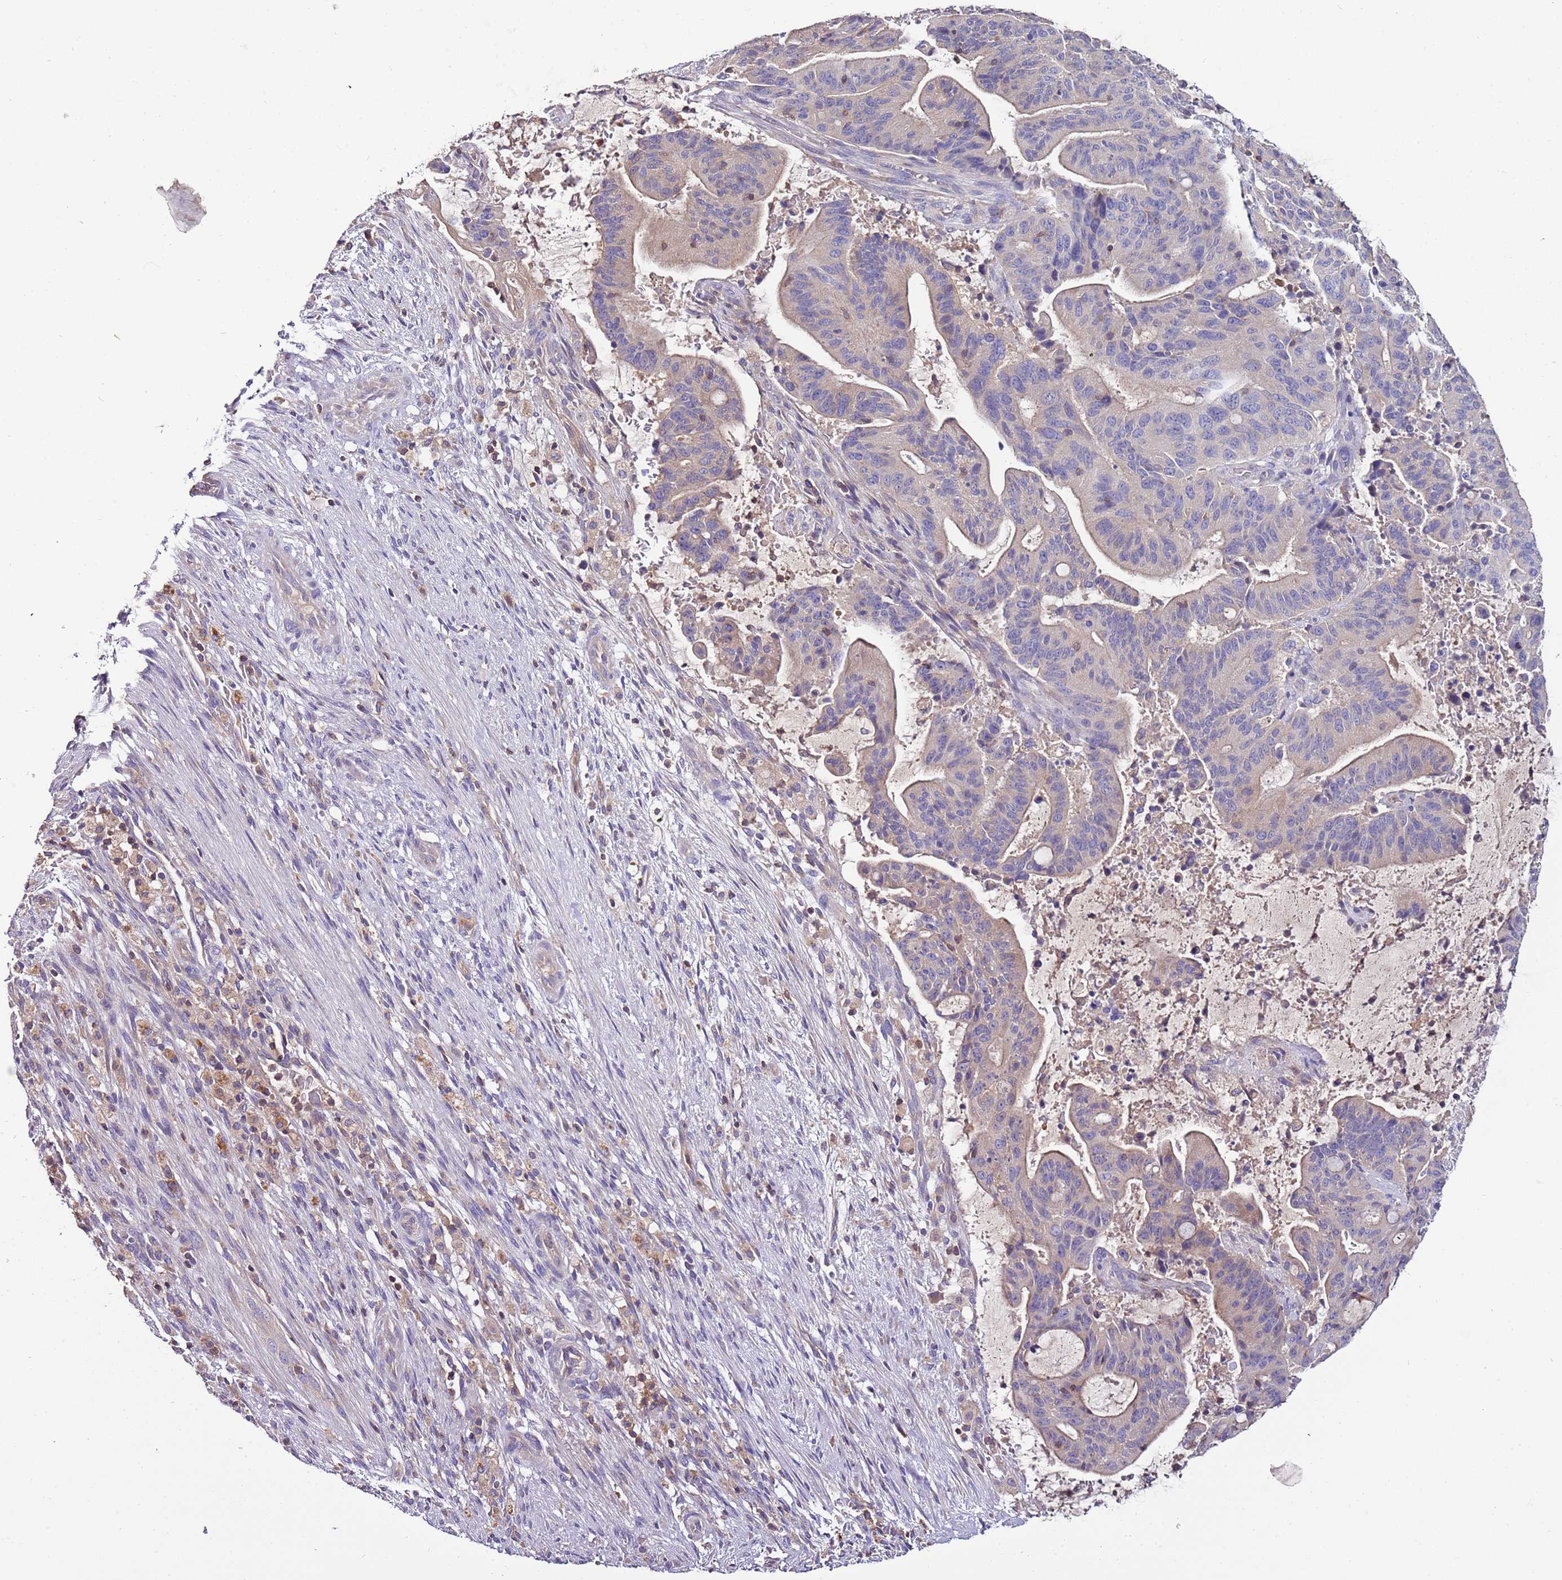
{"staining": {"intensity": "weak", "quantity": "<25%", "location": "cytoplasmic/membranous"}, "tissue": "liver cancer", "cell_type": "Tumor cells", "image_type": "cancer", "snomed": [{"axis": "morphology", "description": "Normal tissue, NOS"}, {"axis": "morphology", "description": "Cholangiocarcinoma"}, {"axis": "topography", "description": "Liver"}, {"axis": "topography", "description": "Peripheral nerve tissue"}], "caption": "Tumor cells show no significant protein staining in liver cancer.", "gene": "IGIP", "patient": {"sex": "female", "age": 73}}